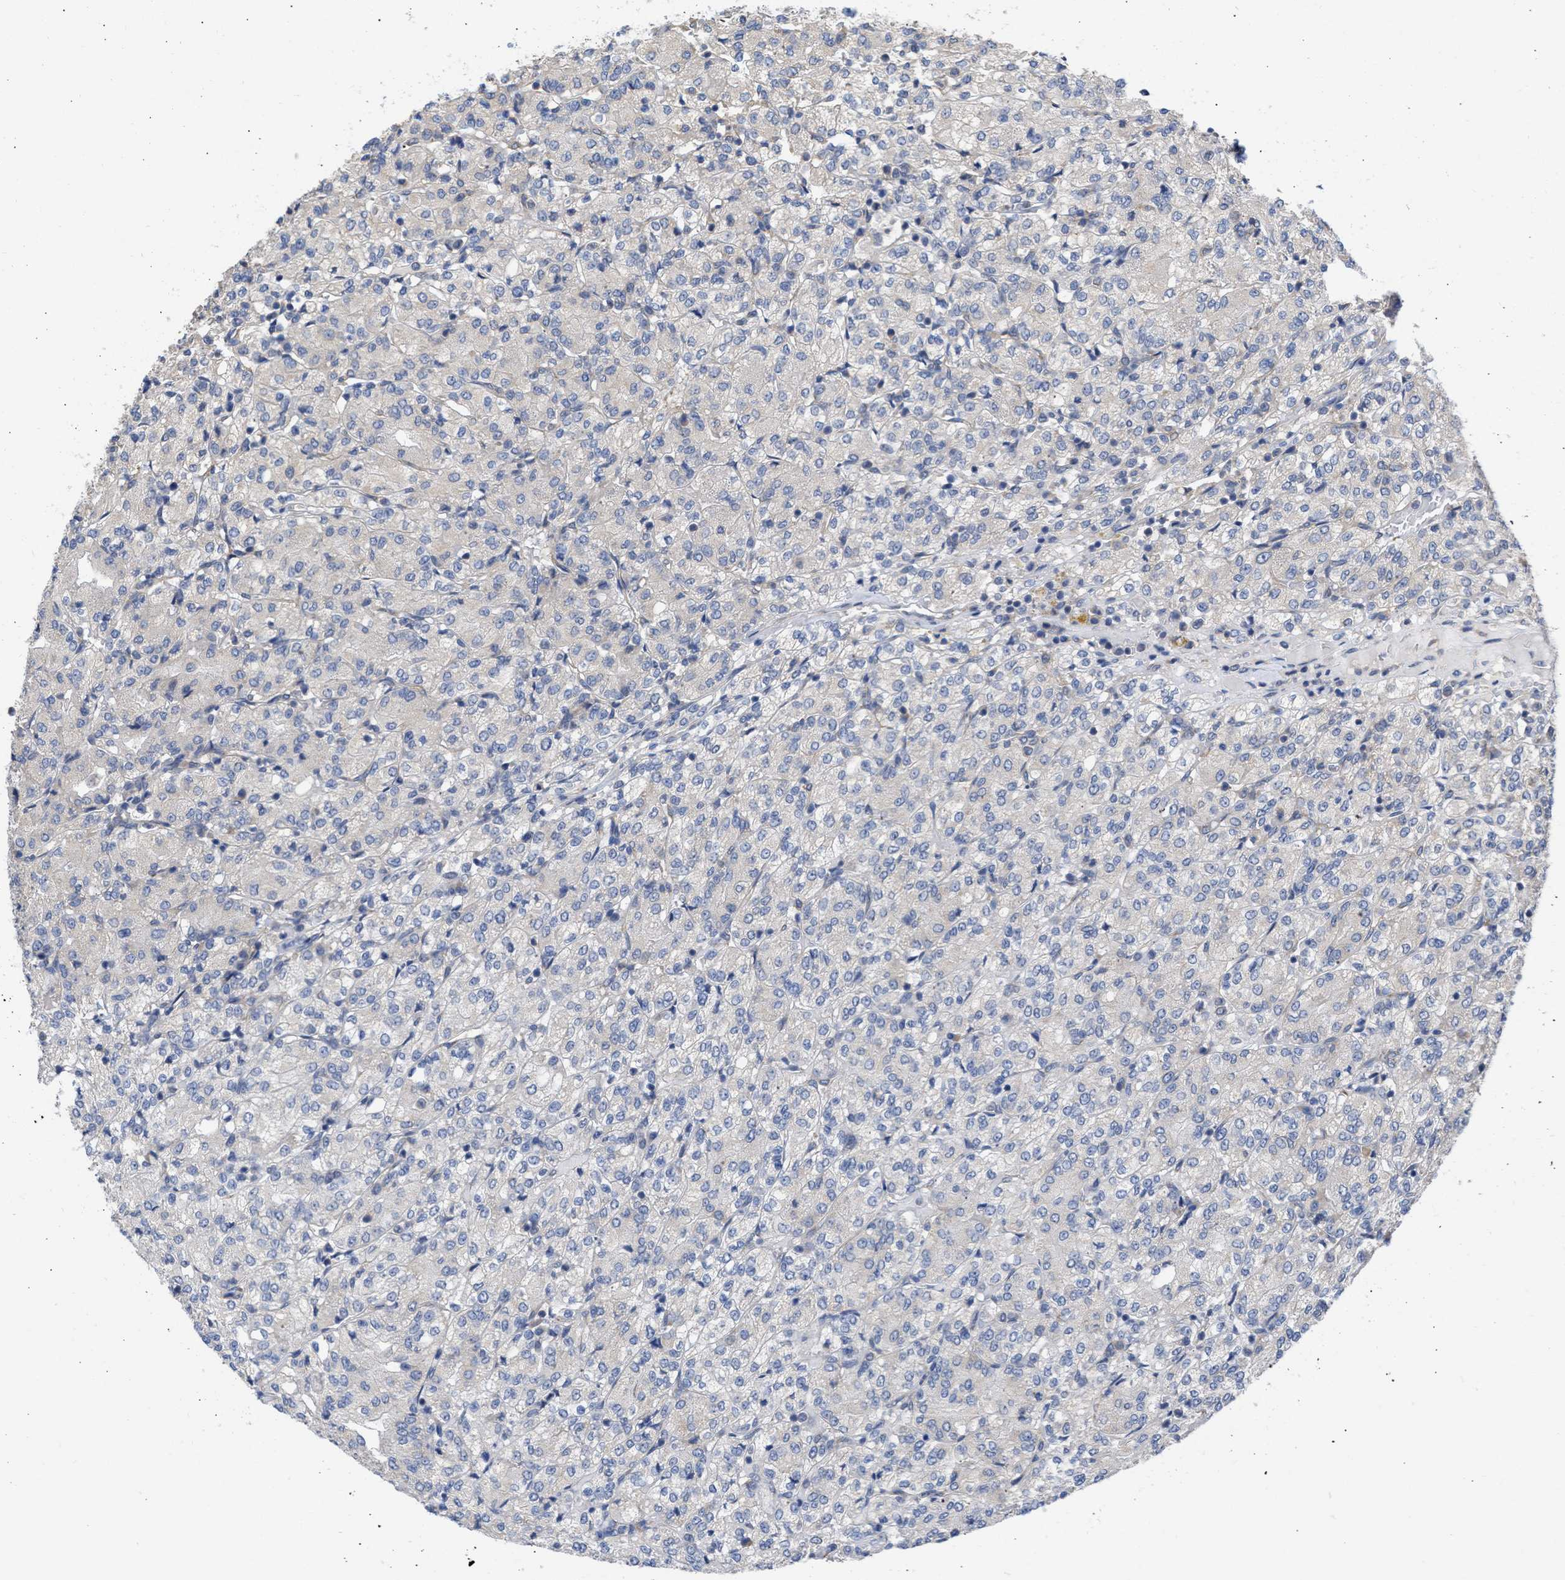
{"staining": {"intensity": "negative", "quantity": "none", "location": "none"}, "tissue": "renal cancer", "cell_type": "Tumor cells", "image_type": "cancer", "snomed": [{"axis": "morphology", "description": "Adenocarcinoma, NOS"}, {"axis": "topography", "description": "Kidney"}], "caption": "This is an IHC histopathology image of human adenocarcinoma (renal). There is no positivity in tumor cells.", "gene": "MAP2K3", "patient": {"sex": "male", "age": 77}}